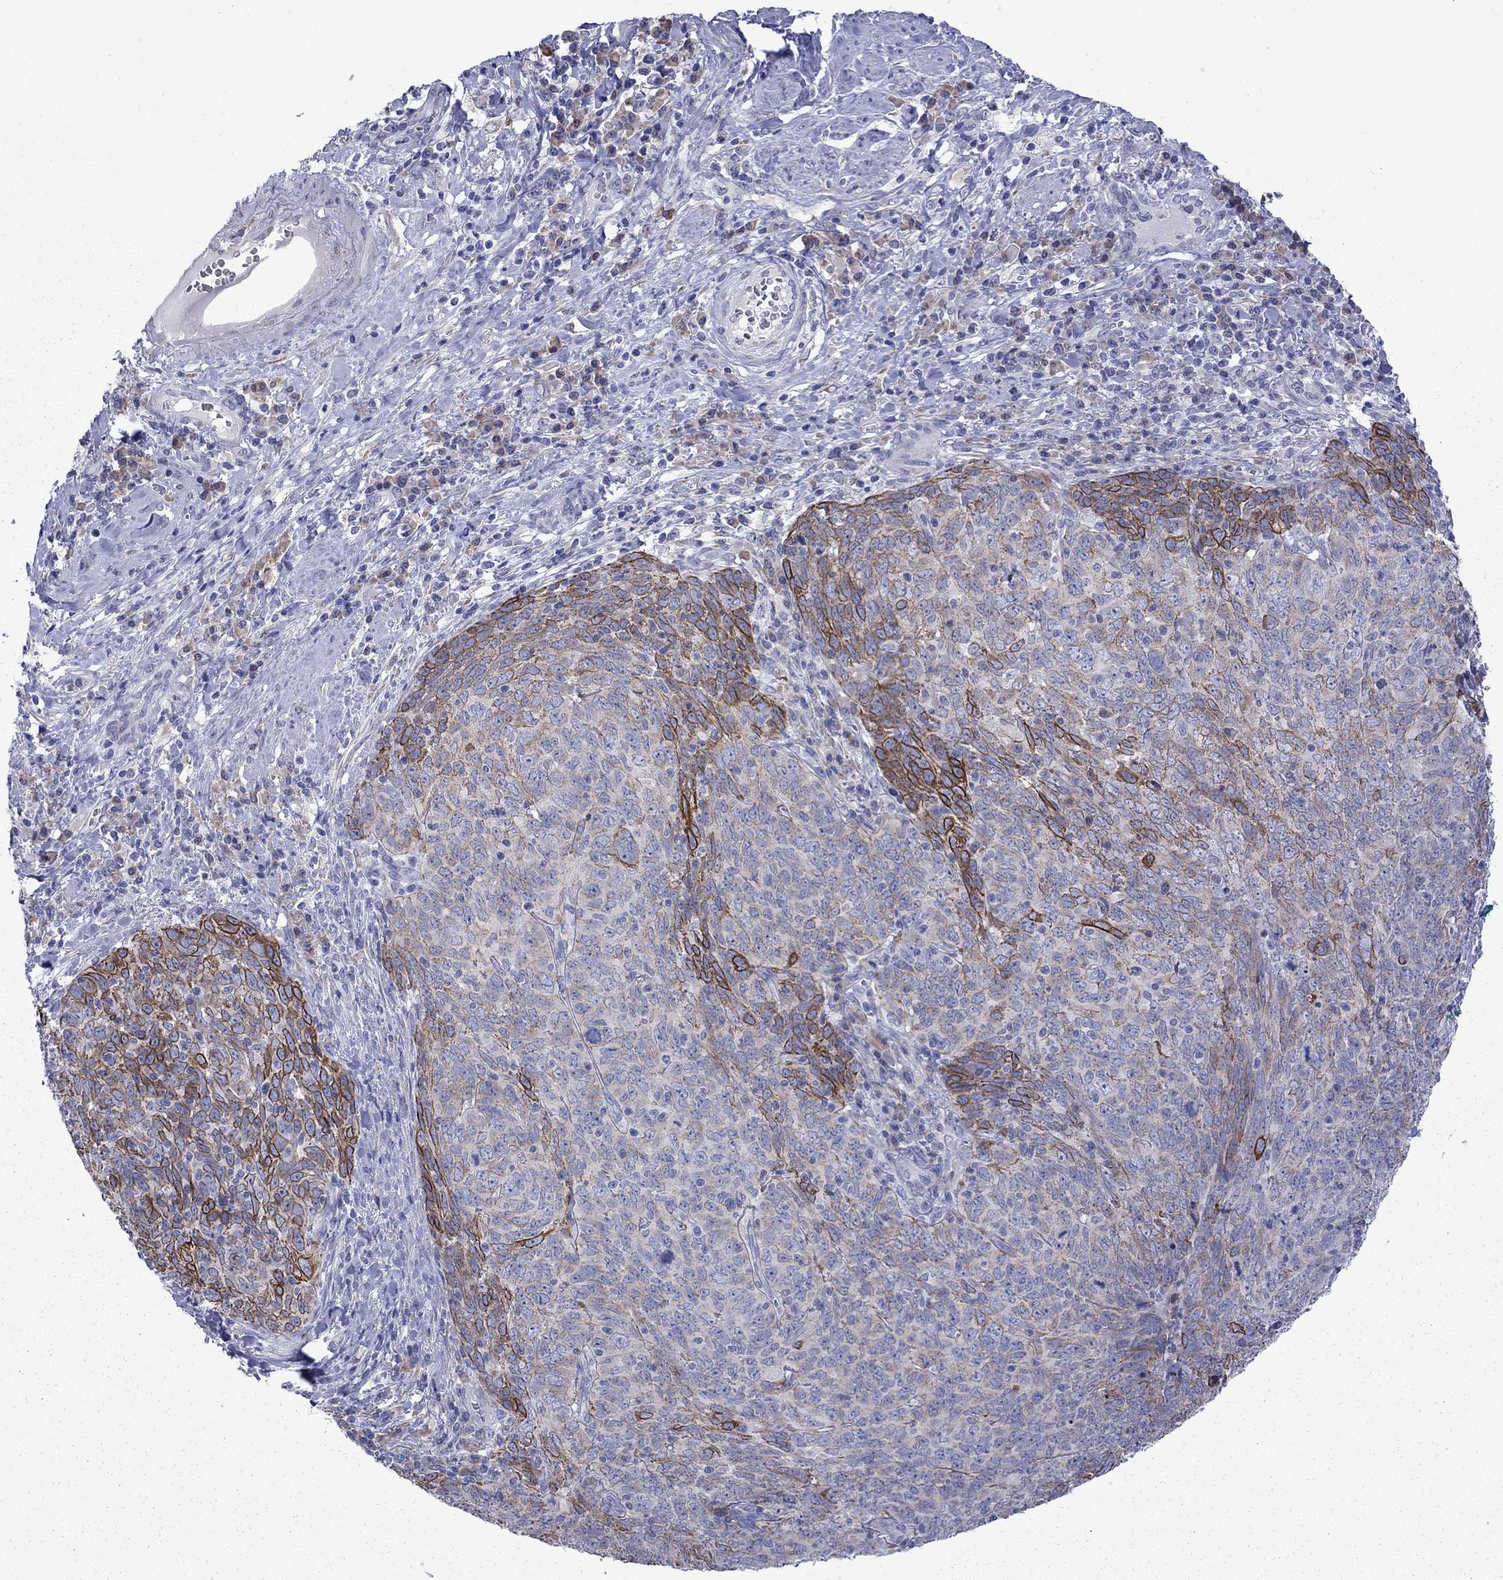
{"staining": {"intensity": "strong", "quantity": "<25%", "location": "cytoplasmic/membranous,nuclear"}, "tissue": "skin cancer", "cell_type": "Tumor cells", "image_type": "cancer", "snomed": [{"axis": "morphology", "description": "Squamous cell carcinoma, NOS"}, {"axis": "topography", "description": "Skin"}, {"axis": "topography", "description": "Anal"}], "caption": "Immunohistochemistry histopathology image of neoplastic tissue: squamous cell carcinoma (skin) stained using IHC displays medium levels of strong protein expression localized specifically in the cytoplasmic/membranous and nuclear of tumor cells, appearing as a cytoplasmic/membranous and nuclear brown color.", "gene": "TMPRSS11A", "patient": {"sex": "female", "age": 51}}